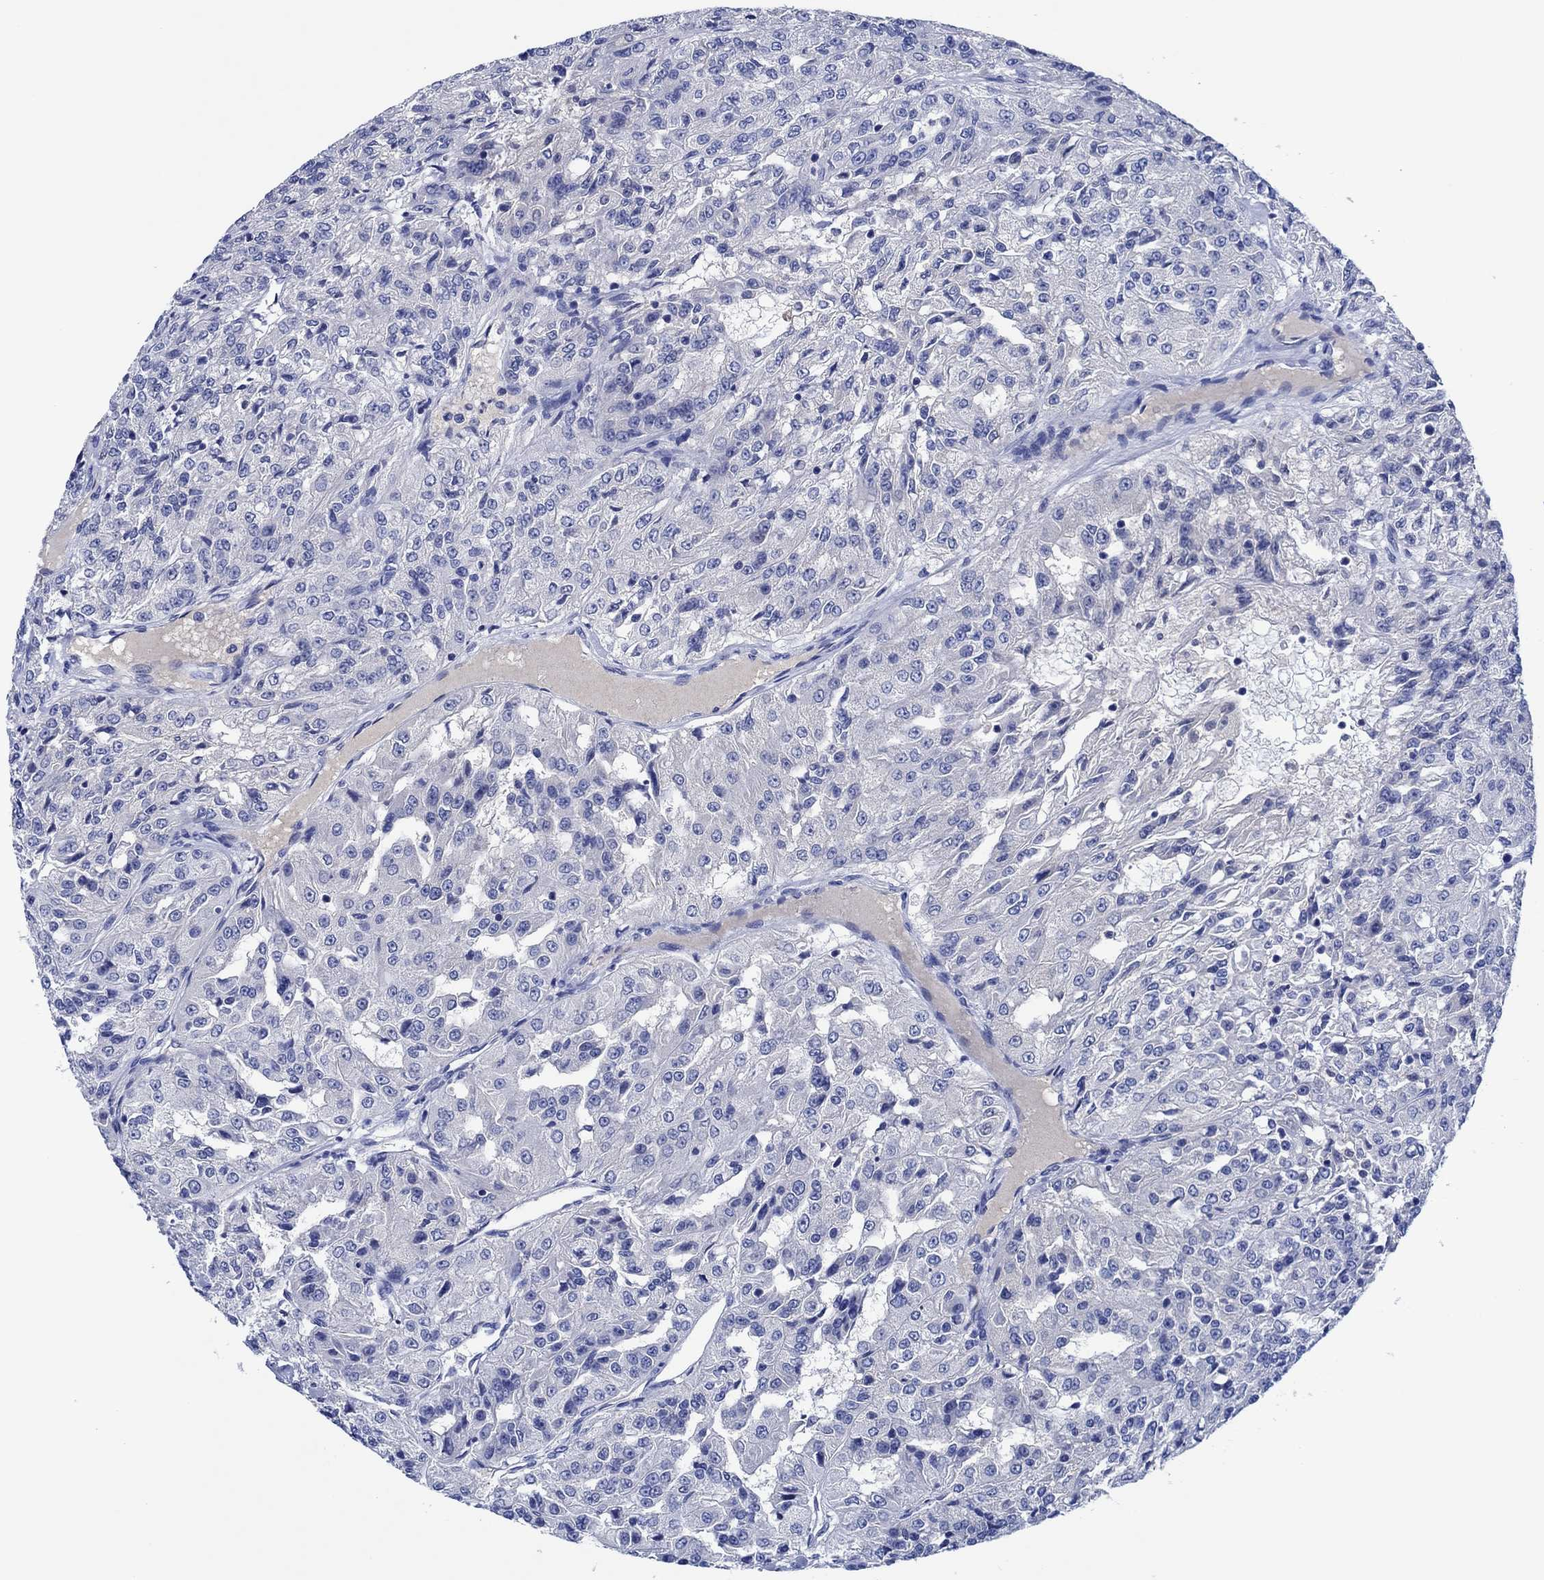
{"staining": {"intensity": "negative", "quantity": "none", "location": "none"}, "tissue": "renal cancer", "cell_type": "Tumor cells", "image_type": "cancer", "snomed": [{"axis": "morphology", "description": "Adenocarcinoma, NOS"}, {"axis": "topography", "description": "Kidney"}], "caption": "Tumor cells show no significant expression in renal cancer. (Immunohistochemistry (ihc), brightfield microscopy, high magnification).", "gene": "CPNE6", "patient": {"sex": "female", "age": 63}}